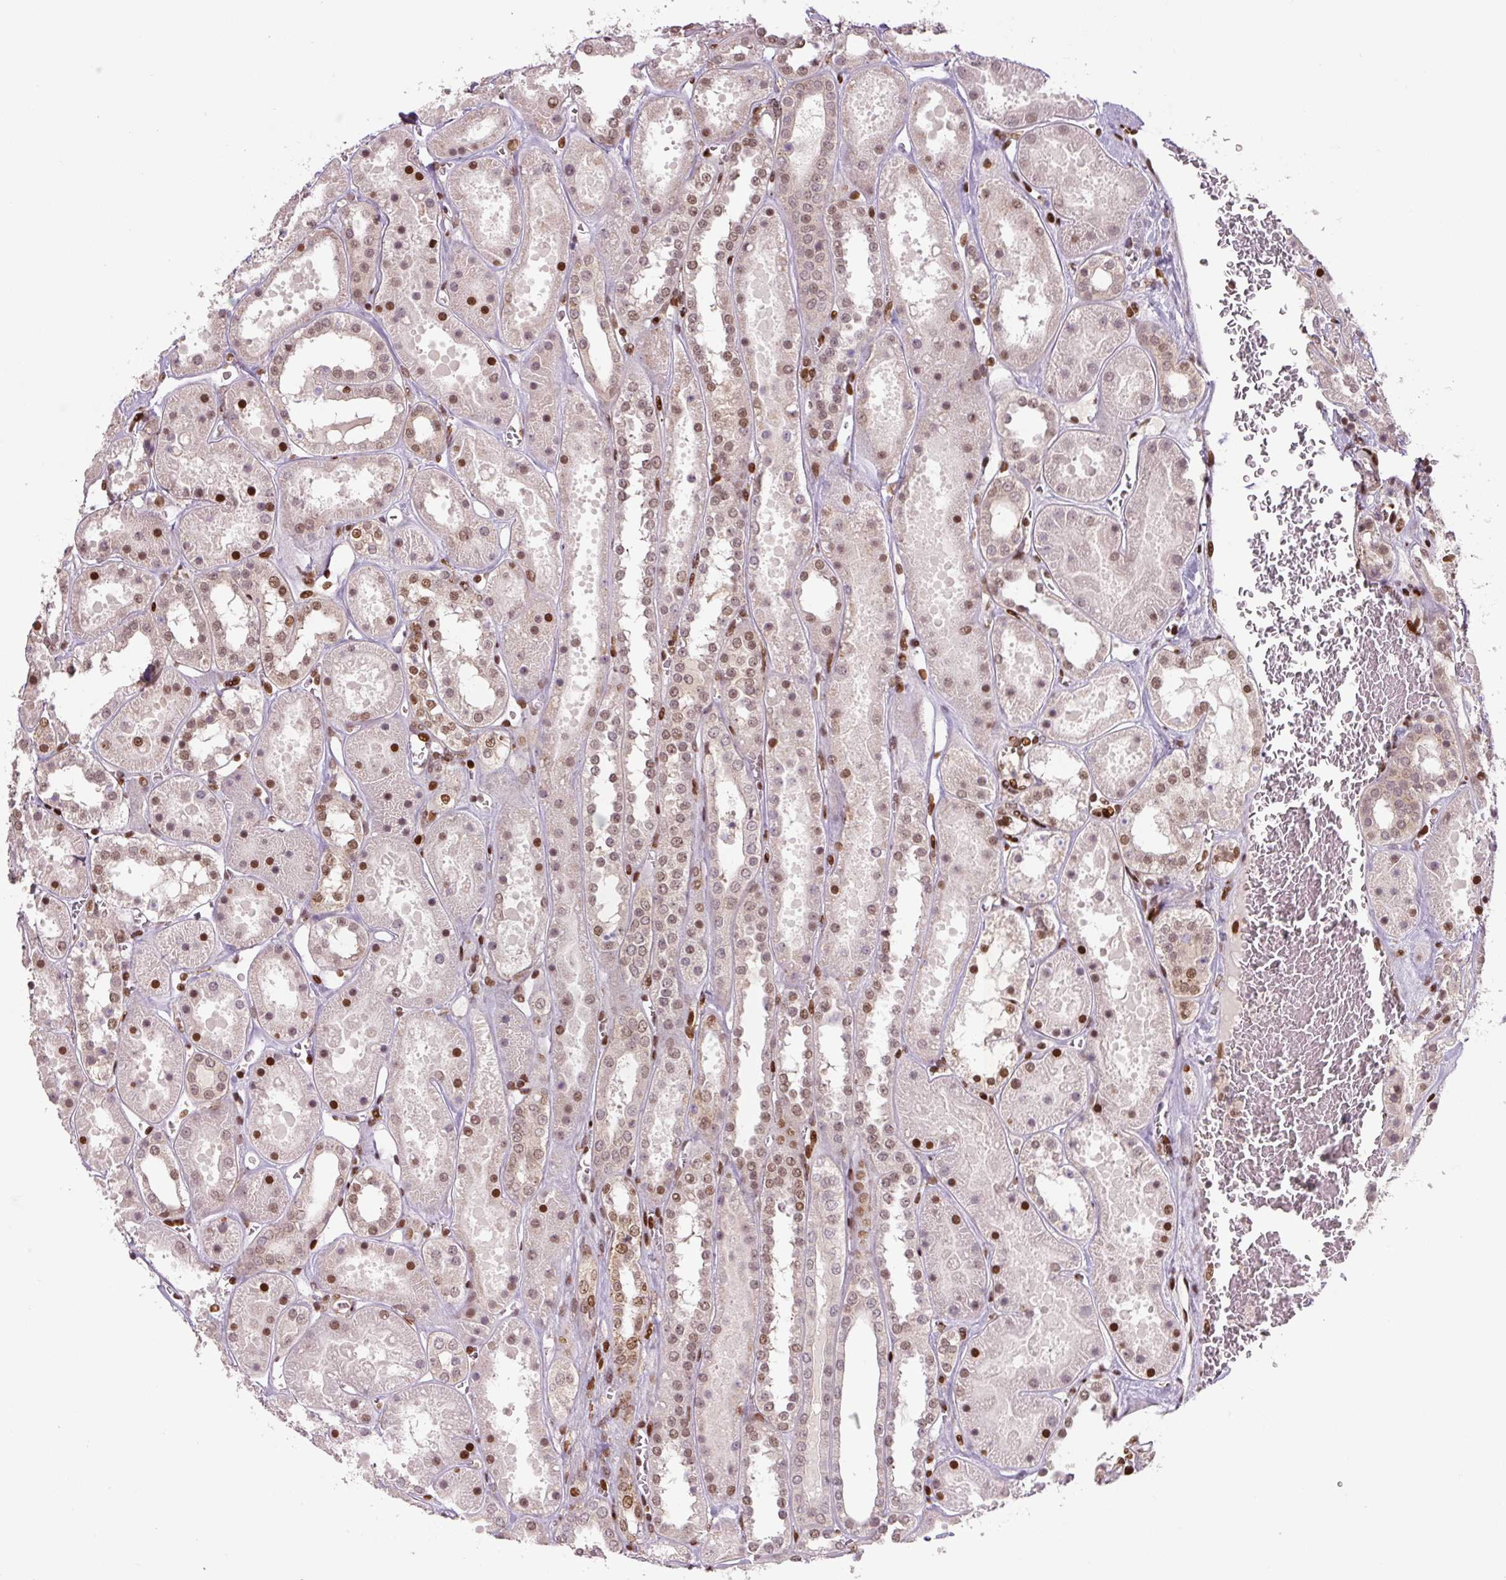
{"staining": {"intensity": "strong", "quantity": ">75%", "location": "nuclear"}, "tissue": "kidney", "cell_type": "Cells in glomeruli", "image_type": "normal", "snomed": [{"axis": "morphology", "description": "Normal tissue, NOS"}, {"axis": "topography", "description": "Kidney"}], "caption": "Immunohistochemistry of unremarkable kidney reveals high levels of strong nuclear positivity in approximately >75% of cells in glomeruli.", "gene": "PYDC2", "patient": {"sex": "female", "age": 41}}